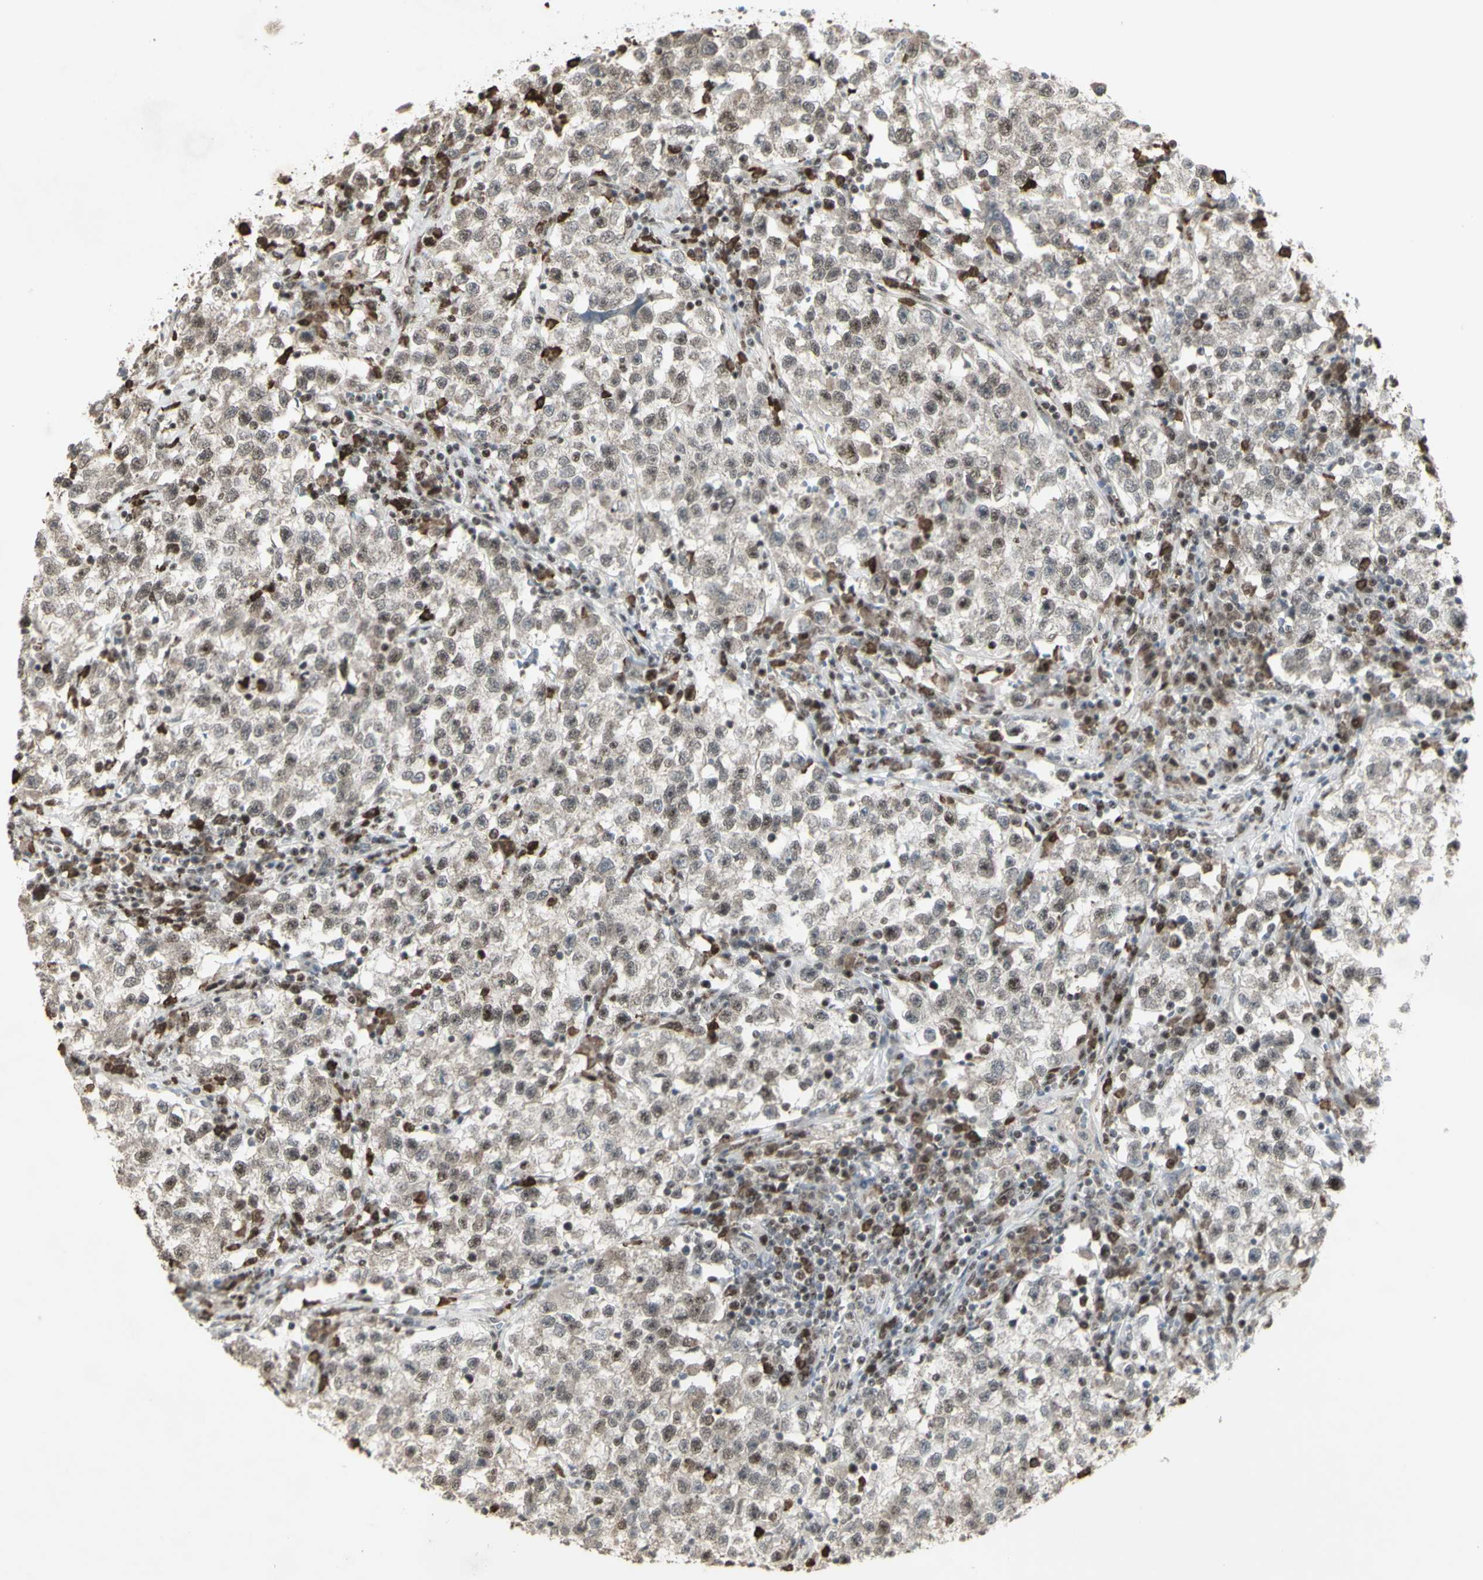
{"staining": {"intensity": "weak", "quantity": ">75%", "location": "cytoplasmic/membranous"}, "tissue": "testis cancer", "cell_type": "Tumor cells", "image_type": "cancer", "snomed": [{"axis": "morphology", "description": "Seminoma, NOS"}, {"axis": "topography", "description": "Testis"}], "caption": "Immunohistochemical staining of human testis seminoma reveals weak cytoplasmic/membranous protein expression in about >75% of tumor cells.", "gene": "CCNT1", "patient": {"sex": "male", "age": 22}}